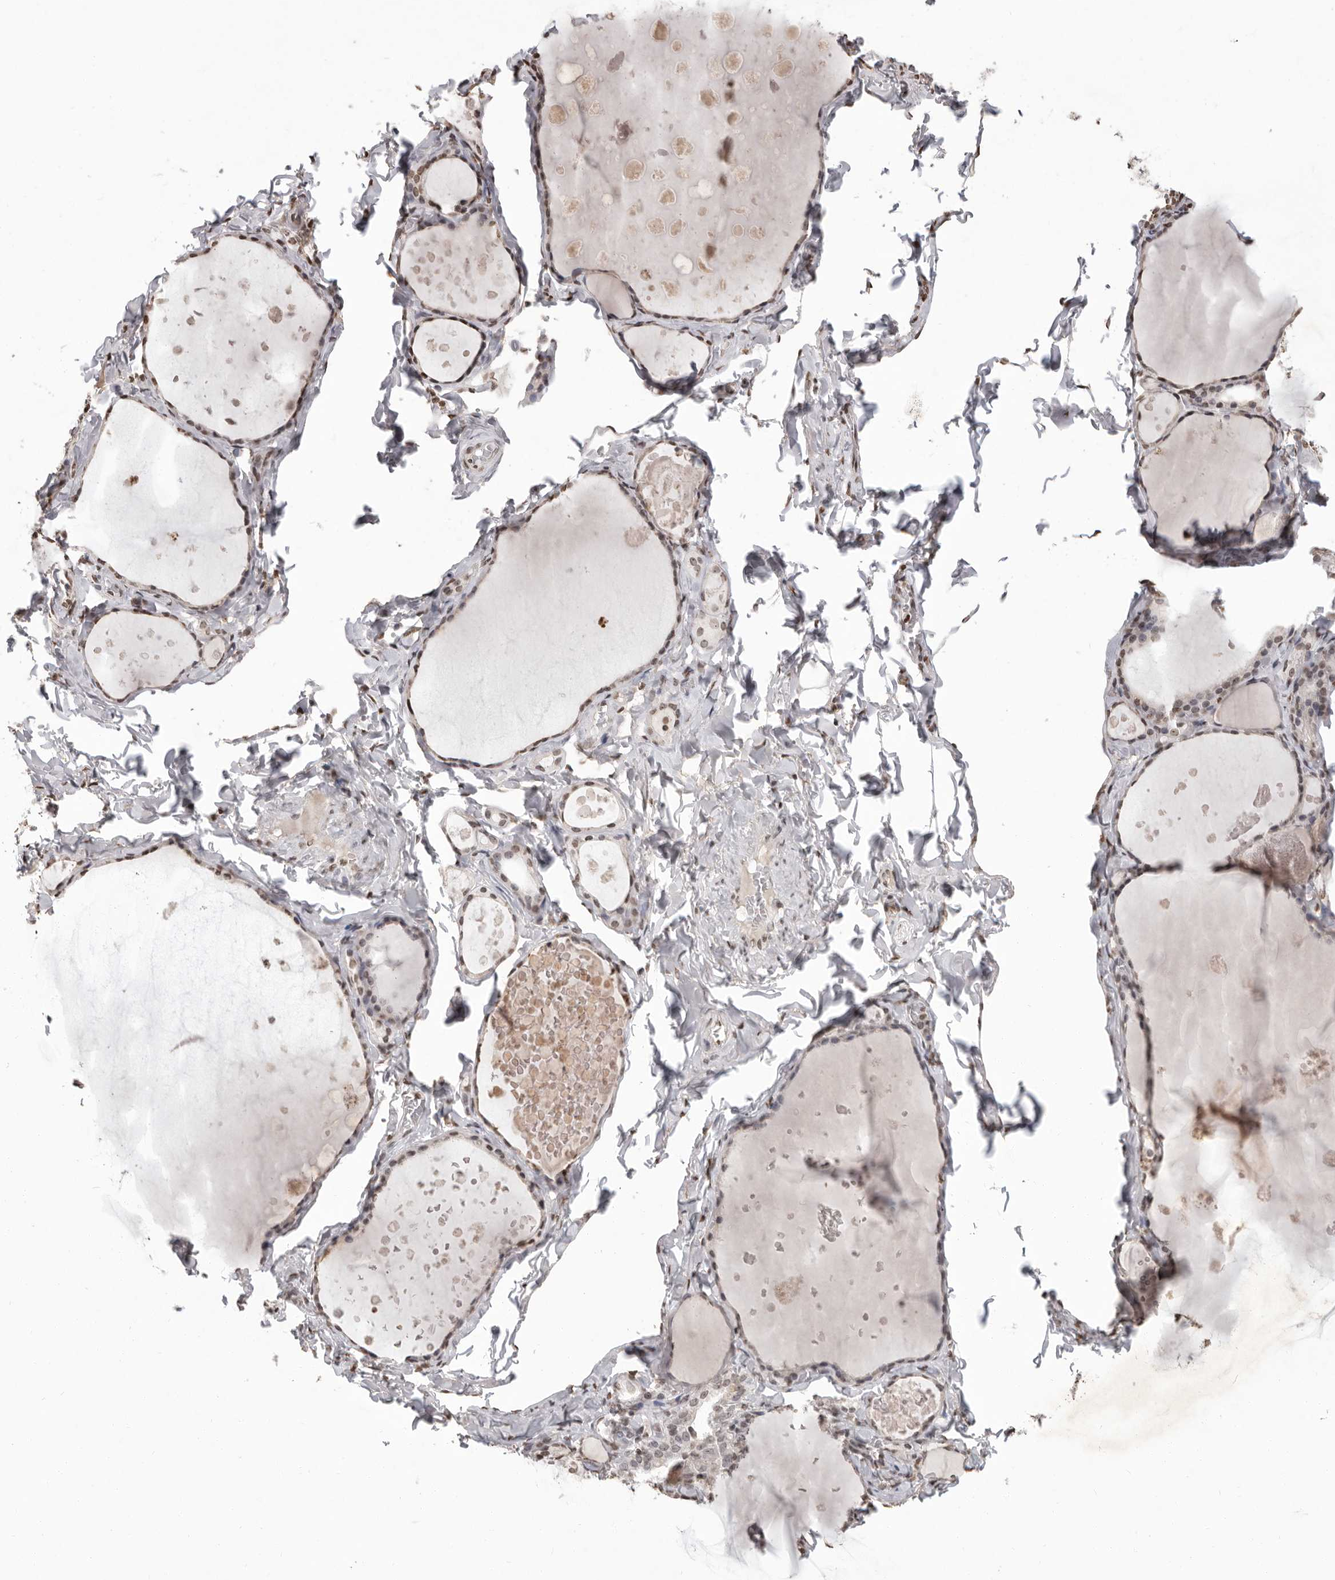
{"staining": {"intensity": "weak", "quantity": ">75%", "location": "nuclear"}, "tissue": "thyroid gland", "cell_type": "Glandular cells", "image_type": "normal", "snomed": [{"axis": "morphology", "description": "Normal tissue, NOS"}, {"axis": "topography", "description": "Thyroid gland"}], "caption": "Immunohistochemical staining of benign thyroid gland displays weak nuclear protein staining in about >75% of glandular cells.", "gene": "WDR45", "patient": {"sex": "male", "age": 56}}